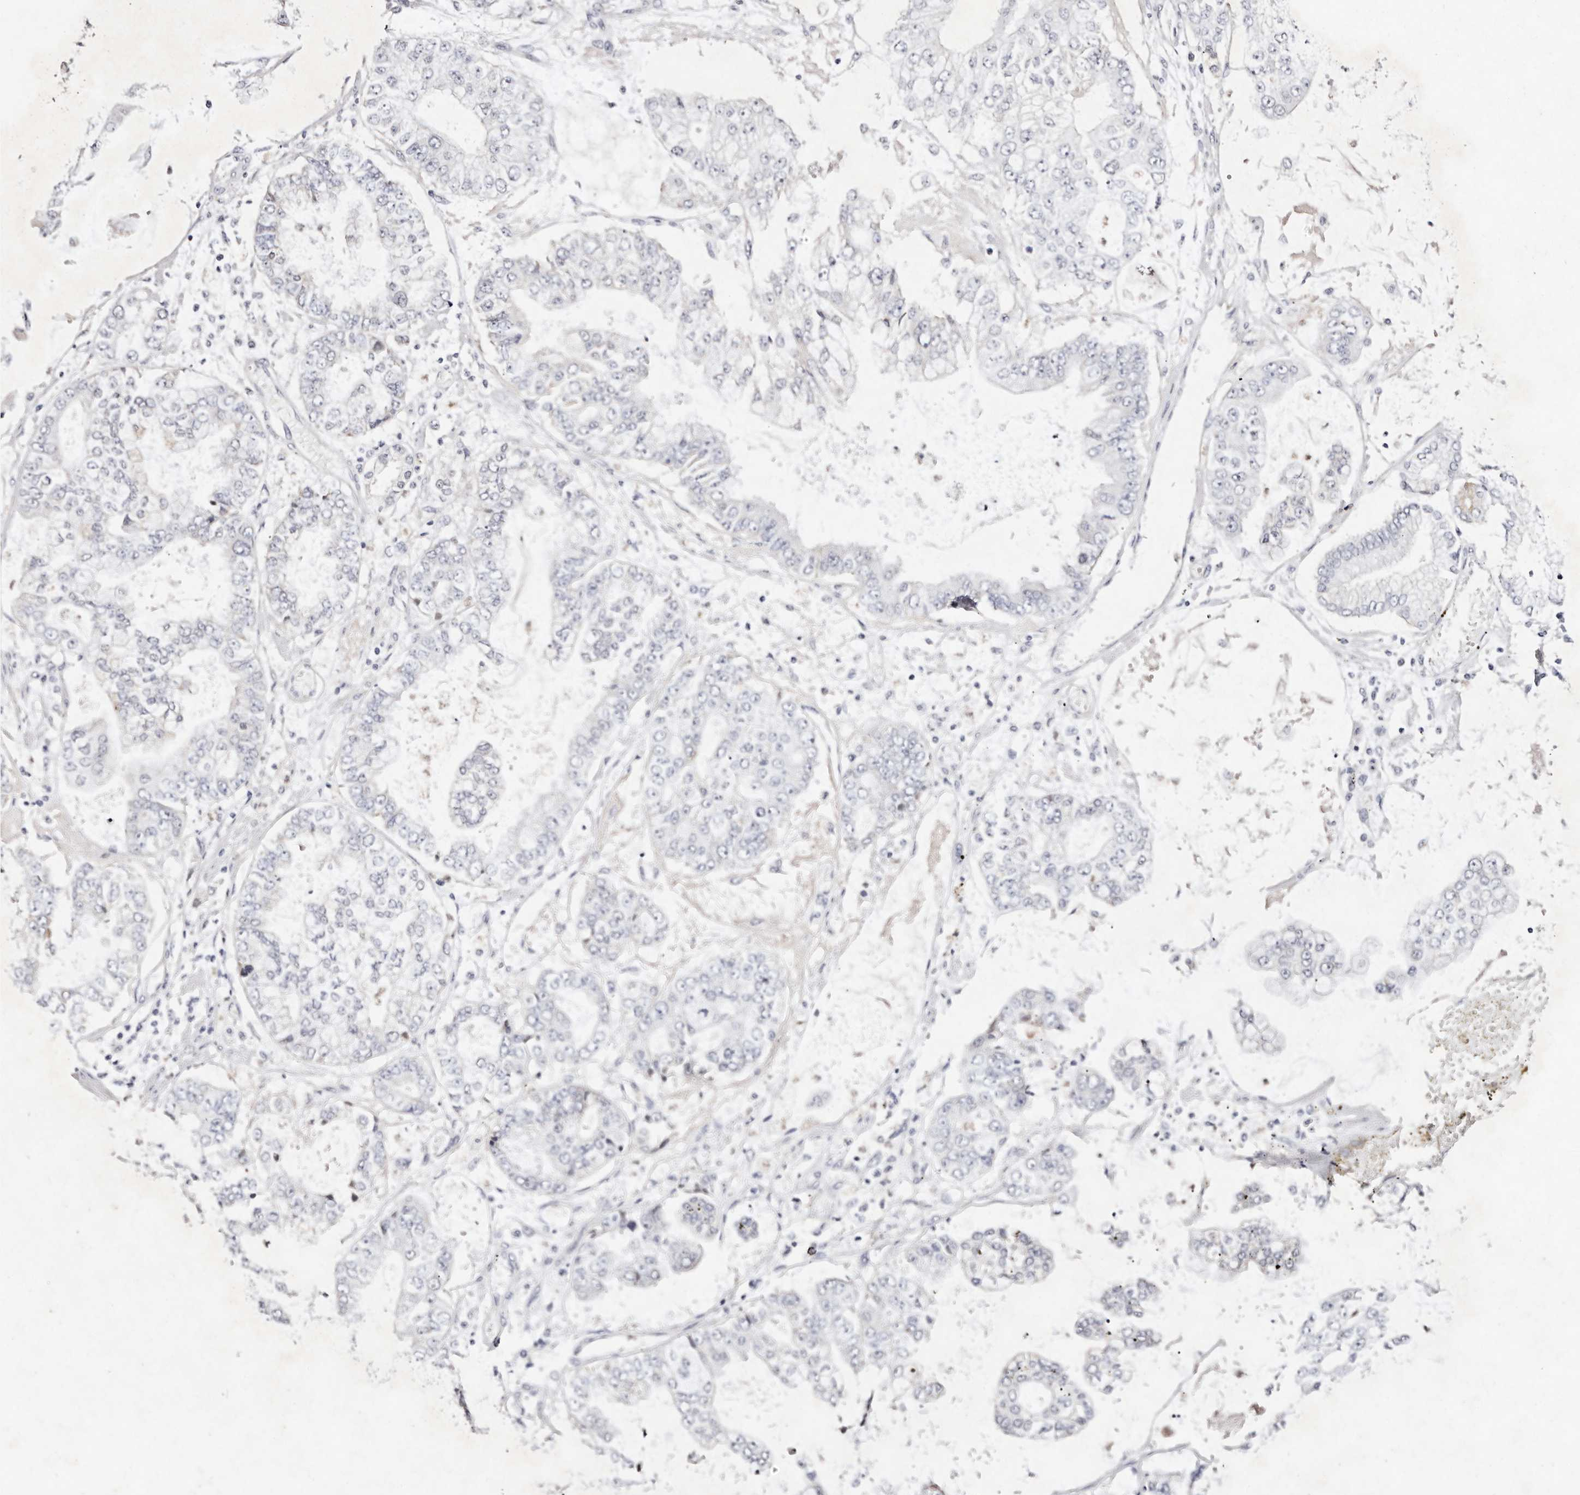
{"staining": {"intensity": "negative", "quantity": "none", "location": "none"}, "tissue": "stomach cancer", "cell_type": "Tumor cells", "image_type": "cancer", "snomed": [{"axis": "morphology", "description": "Adenocarcinoma, NOS"}, {"axis": "topography", "description": "Stomach"}], "caption": "A photomicrograph of human stomach cancer is negative for staining in tumor cells.", "gene": "TSC2", "patient": {"sex": "male", "age": 76}}